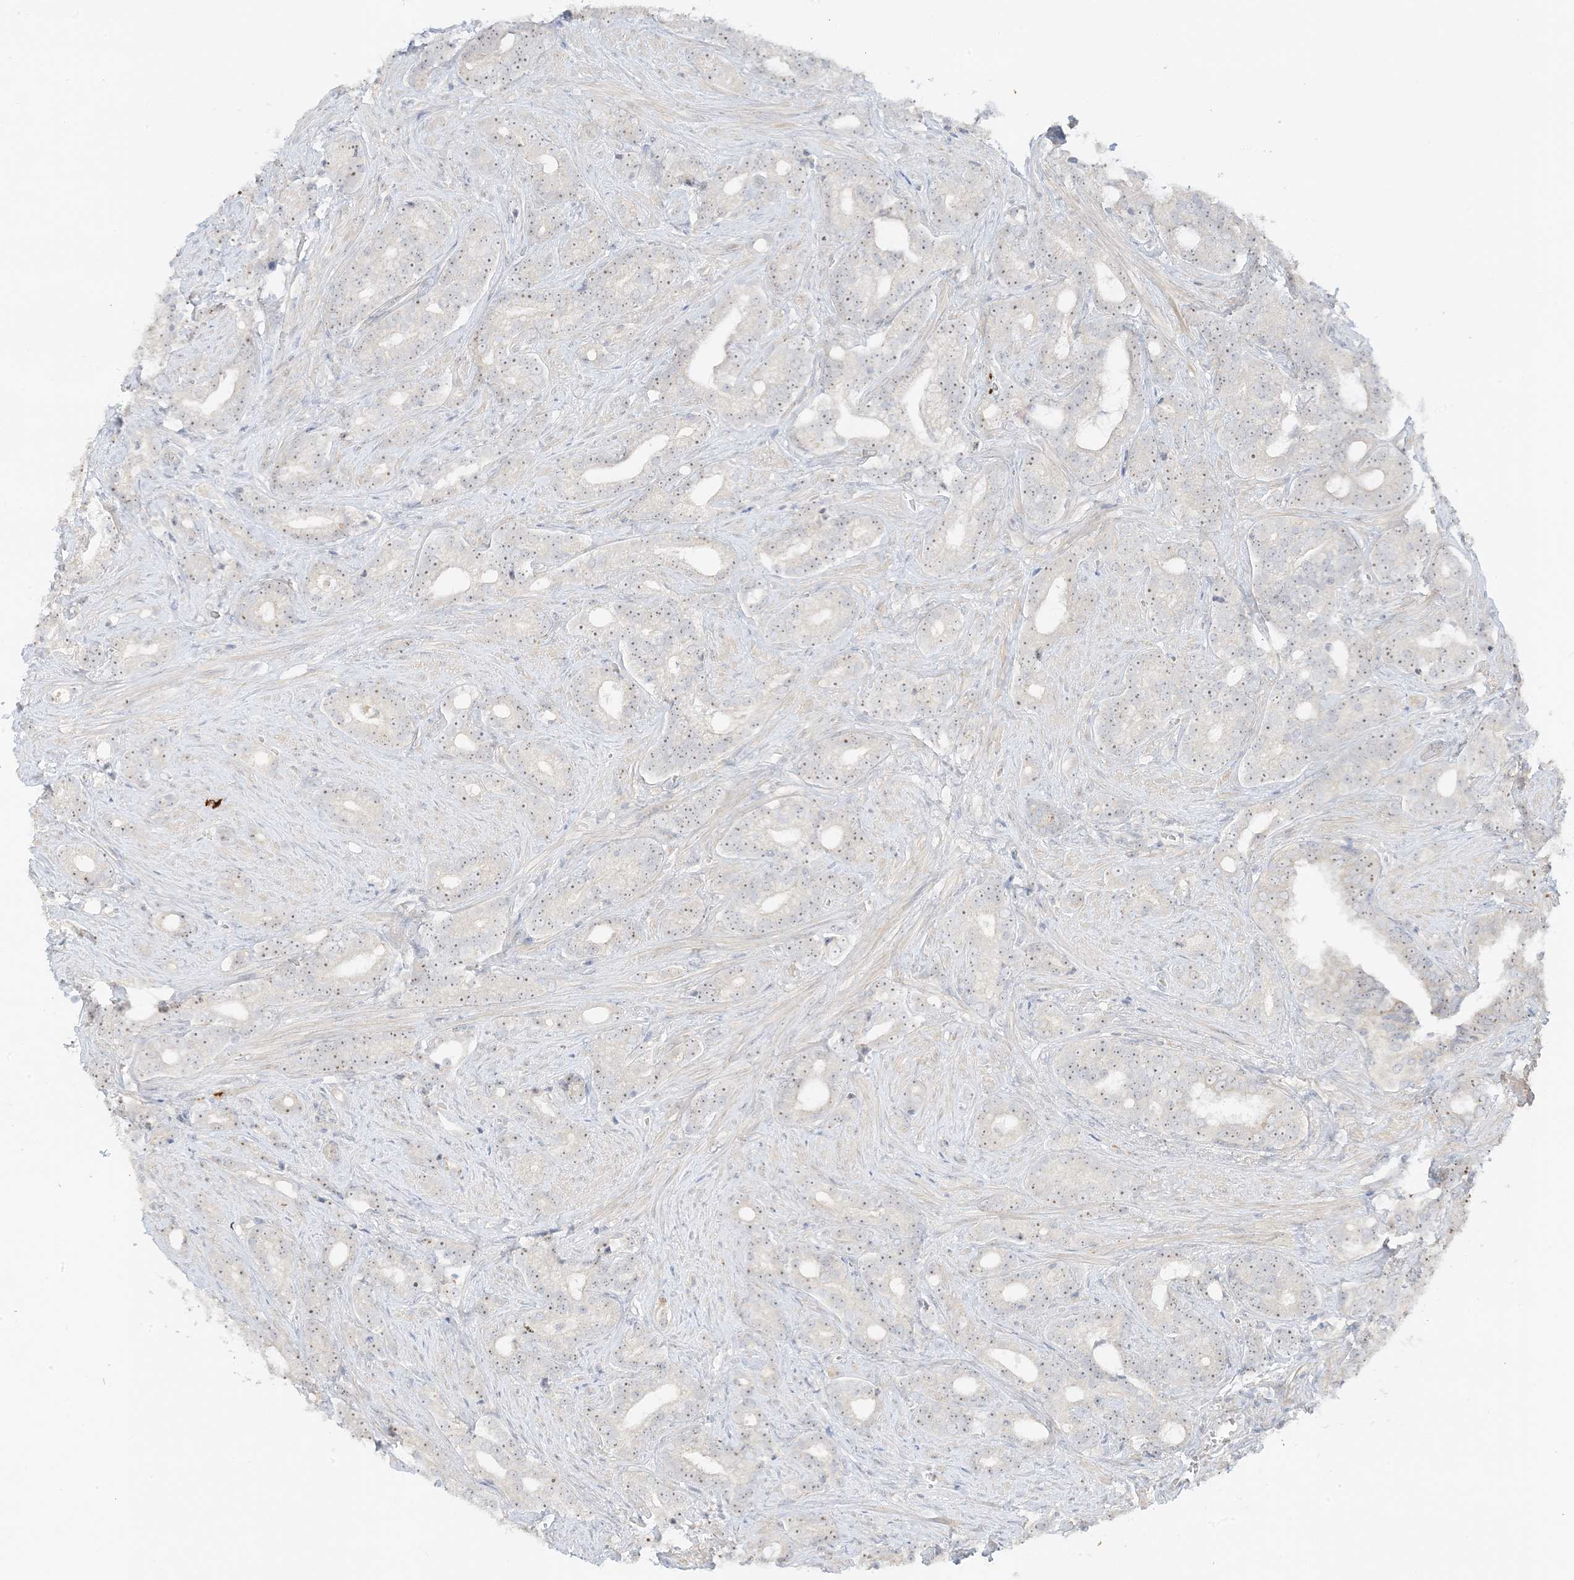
{"staining": {"intensity": "moderate", "quantity": ">75%", "location": "nuclear"}, "tissue": "prostate cancer", "cell_type": "Tumor cells", "image_type": "cancer", "snomed": [{"axis": "morphology", "description": "Adenocarcinoma, High grade"}, {"axis": "topography", "description": "Prostate and seminal vesicle, NOS"}], "caption": "Prostate adenocarcinoma (high-grade) stained with a brown dye demonstrates moderate nuclear positive expression in approximately >75% of tumor cells.", "gene": "ETAA1", "patient": {"sex": "male", "age": 67}}